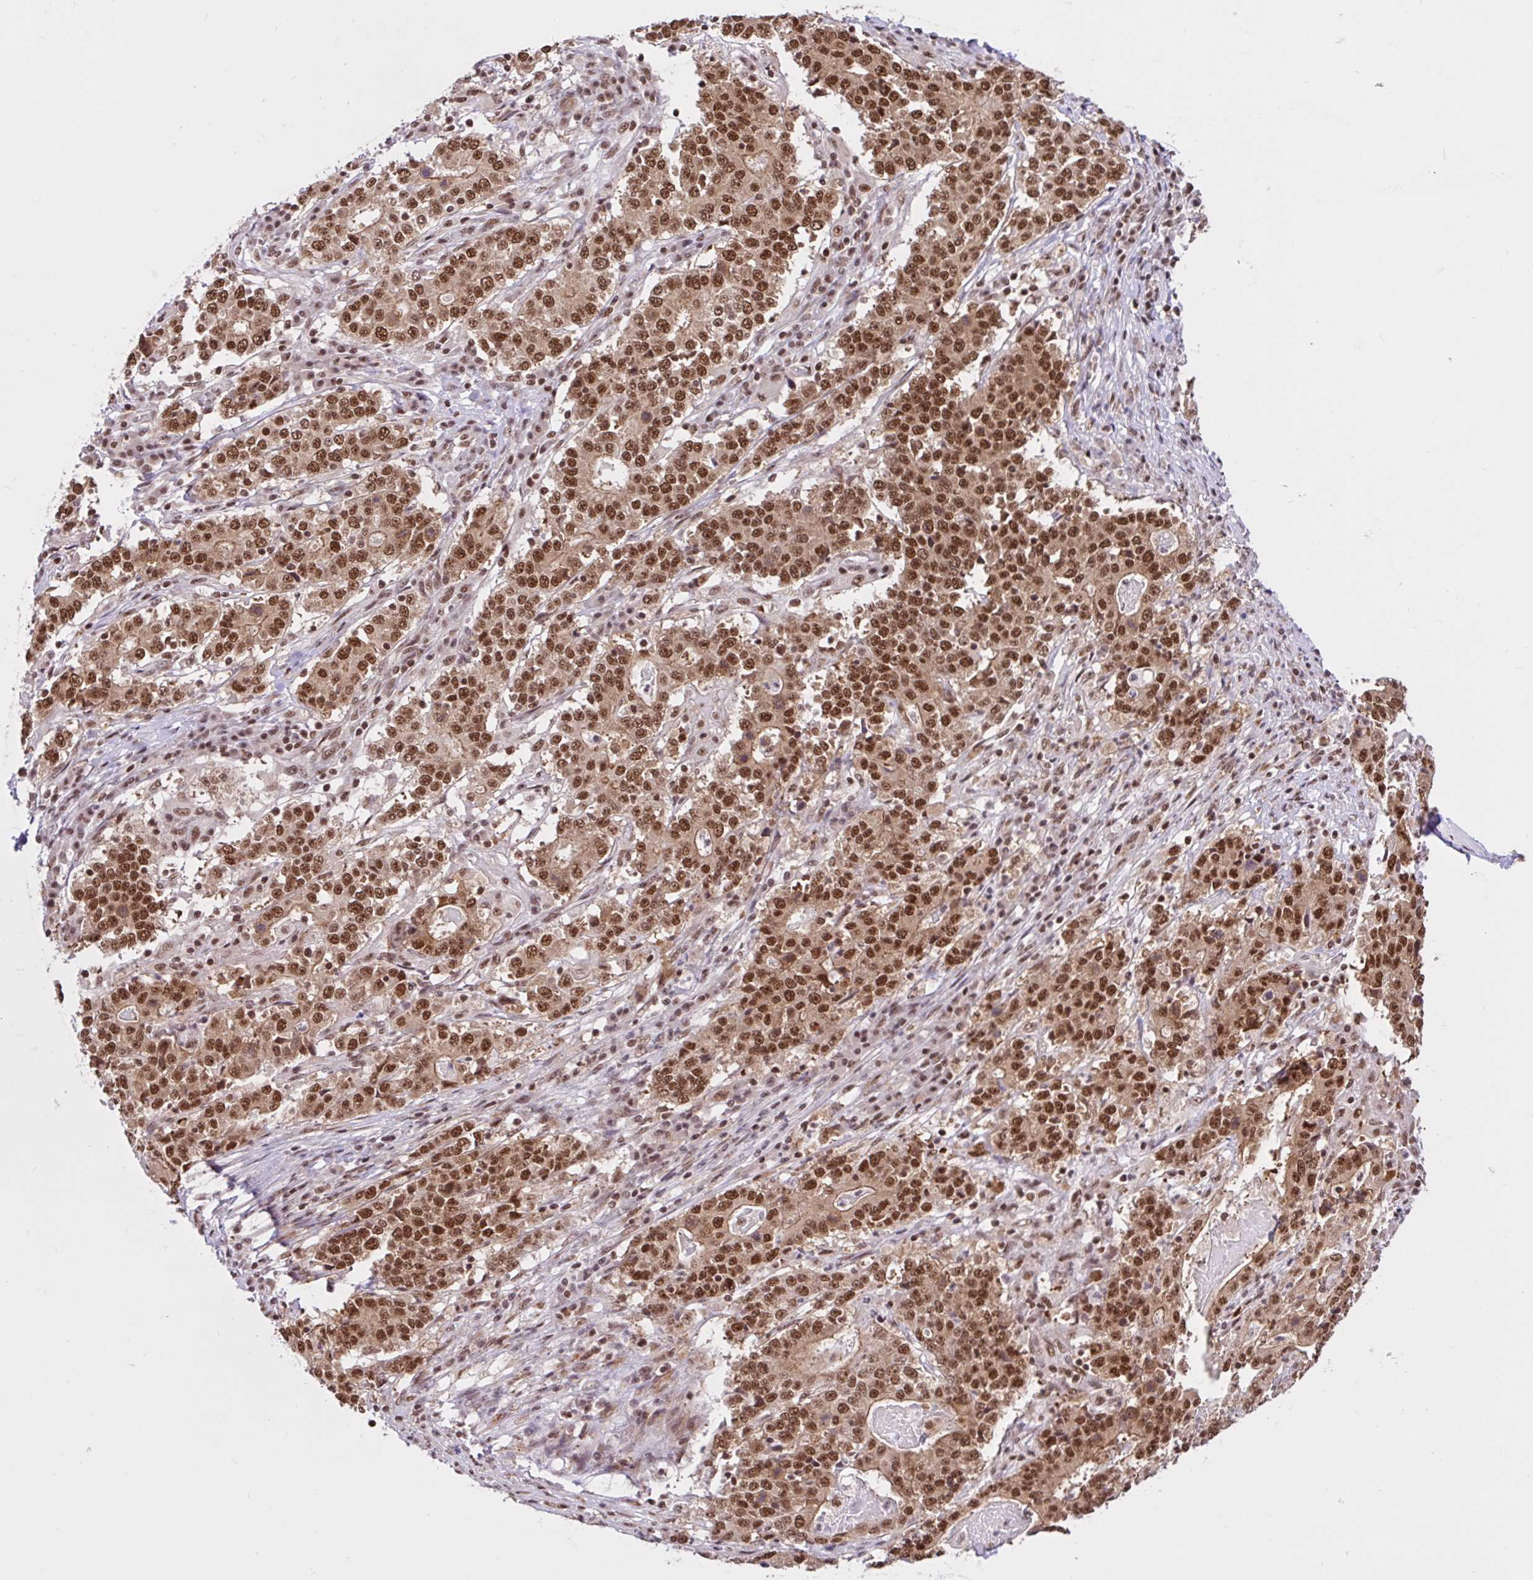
{"staining": {"intensity": "moderate", "quantity": ">75%", "location": "cytoplasmic/membranous,nuclear"}, "tissue": "stomach cancer", "cell_type": "Tumor cells", "image_type": "cancer", "snomed": [{"axis": "morphology", "description": "Adenocarcinoma, NOS"}, {"axis": "topography", "description": "Stomach"}], "caption": "A brown stain highlights moderate cytoplasmic/membranous and nuclear staining of a protein in human stomach cancer (adenocarcinoma) tumor cells. (DAB (3,3'-diaminobenzidine) IHC, brown staining for protein, blue staining for nuclei).", "gene": "CCDC12", "patient": {"sex": "male", "age": 59}}